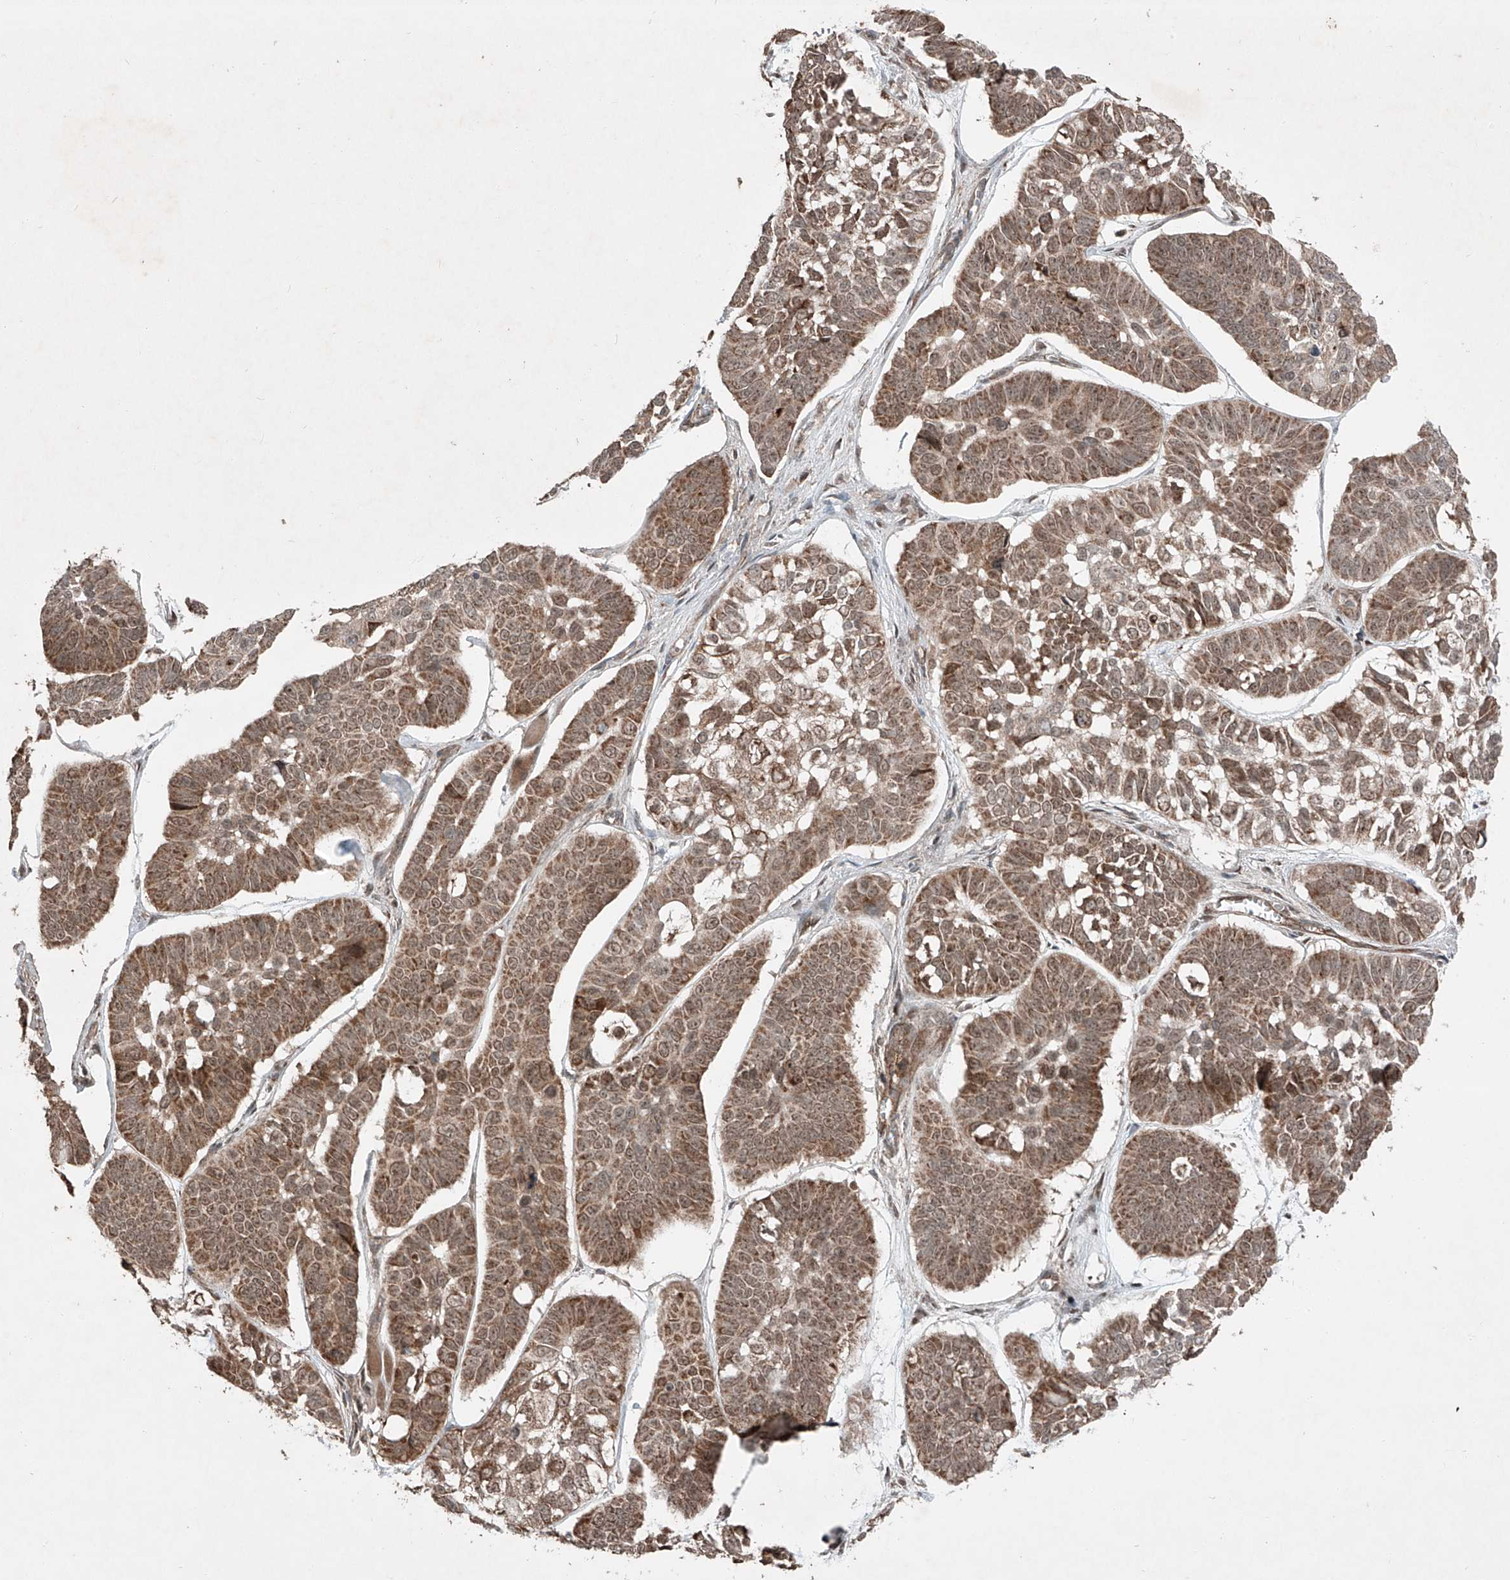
{"staining": {"intensity": "moderate", "quantity": ">75%", "location": "cytoplasmic/membranous"}, "tissue": "skin cancer", "cell_type": "Tumor cells", "image_type": "cancer", "snomed": [{"axis": "morphology", "description": "Basal cell carcinoma"}, {"axis": "topography", "description": "Skin"}], "caption": "Immunohistochemical staining of basal cell carcinoma (skin) displays moderate cytoplasmic/membranous protein expression in approximately >75% of tumor cells.", "gene": "ZNF620", "patient": {"sex": "male", "age": 62}}